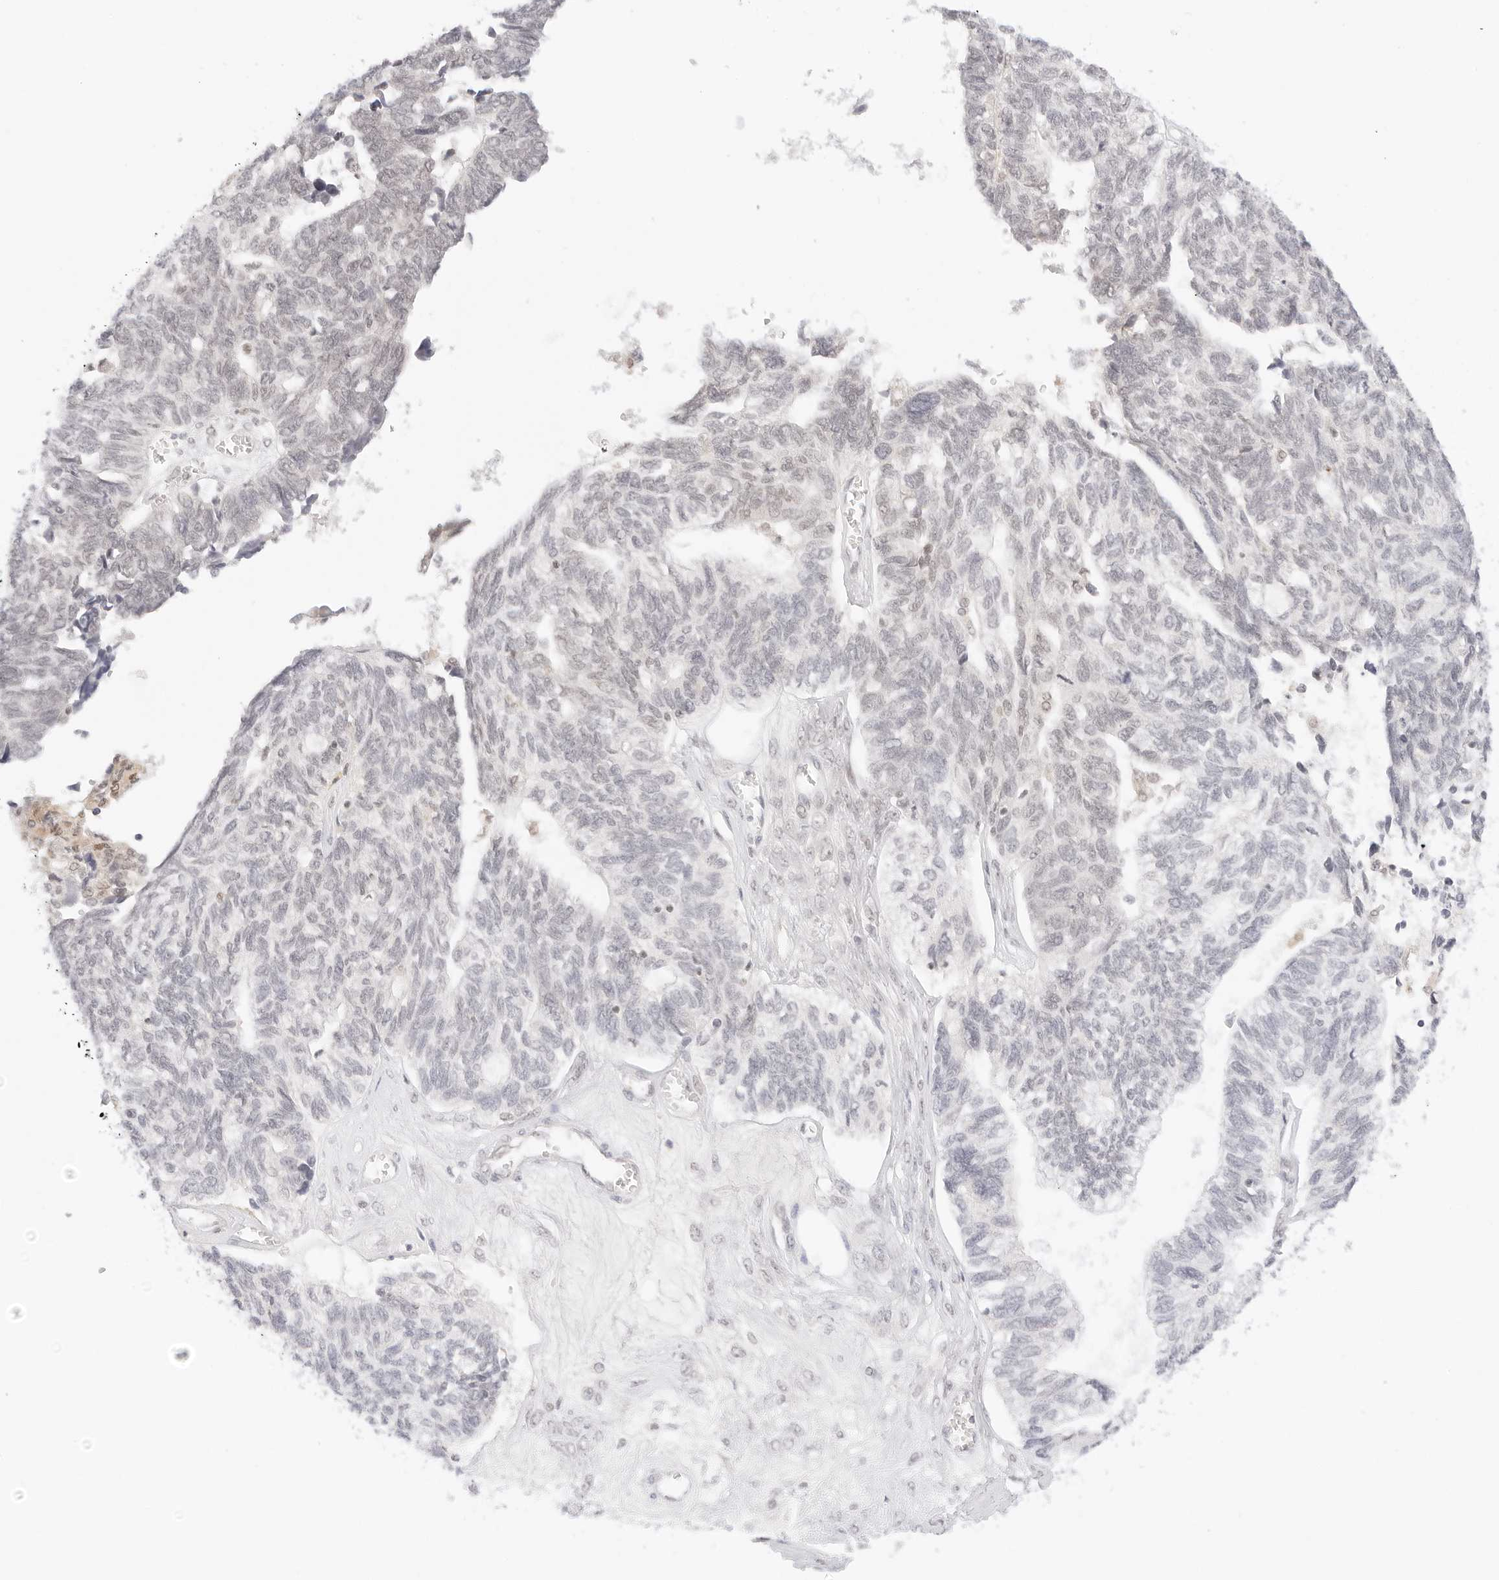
{"staining": {"intensity": "negative", "quantity": "none", "location": "none"}, "tissue": "ovarian cancer", "cell_type": "Tumor cells", "image_type": "cancer", "snomed": [{"axis": "morphology", "description": "Cystadenocarcinoma, serous, NOS"}, {"axis": "topography", "description": "Ovary"}], "caption": "Immunohistochemistry (IHC) histopathology image of ovarian cancer (serous cystadenocarcinoma) stained for a protein (brown), which shows no expression in tumor cells.", "gene": "POLR3C", "patient": {"sex": "female", "age": 79}}